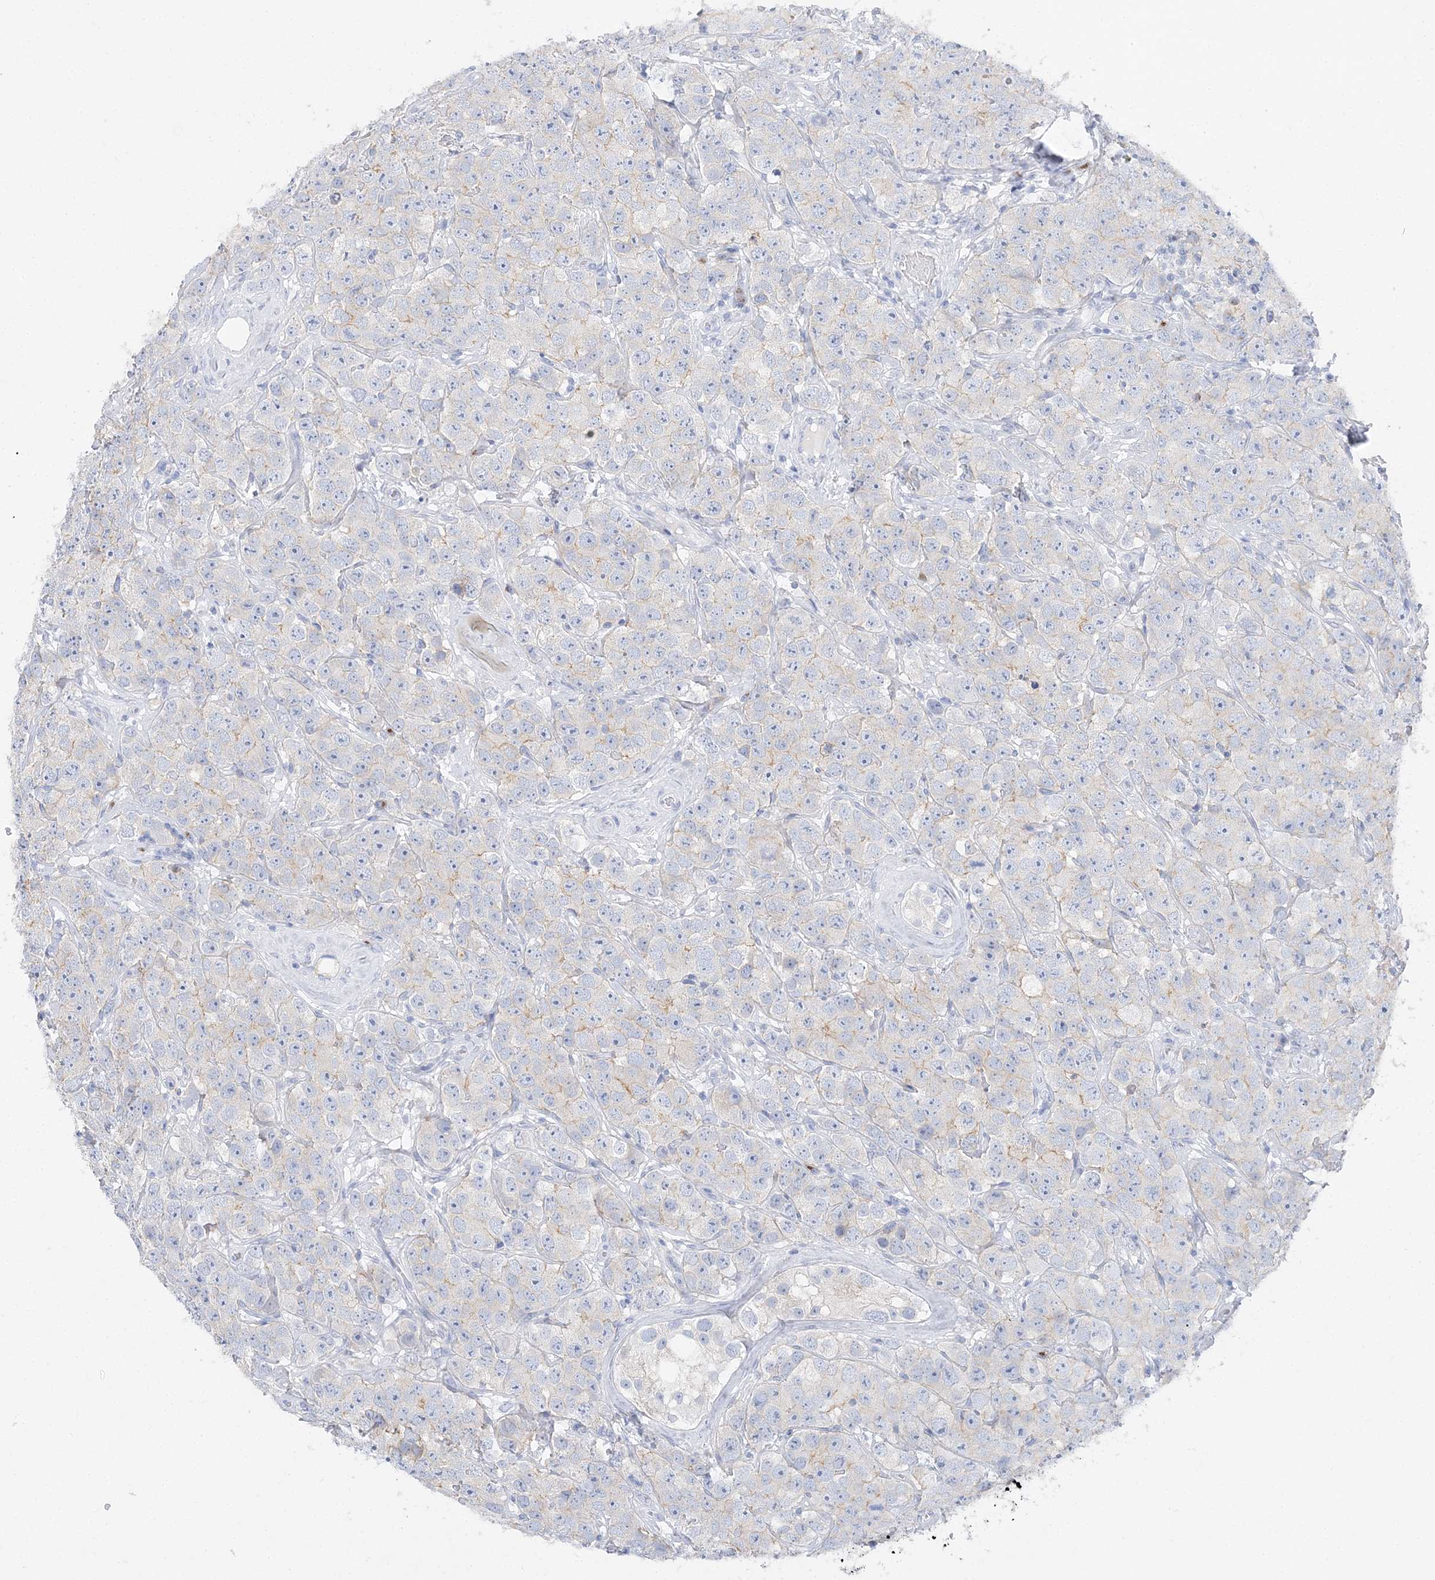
{"staining": {"intensity": "weak", "quantity": "<25%", "location": "cytoplasmic/membranous"}, "tissue": "testis cancer", "cell_type": "Tumor cells", "image_type": "cancer", "snomed": [{"axis": "morphology", "description": "Seminoma, NOS"}, {"axis": "topography", "description": "Testis"}], "caption": "An image of testis cancer stained for a protein displays no brown staining in tumor cells.", "gene": "SLC5A6", "patient": {"sex": "male", "age": 28}}